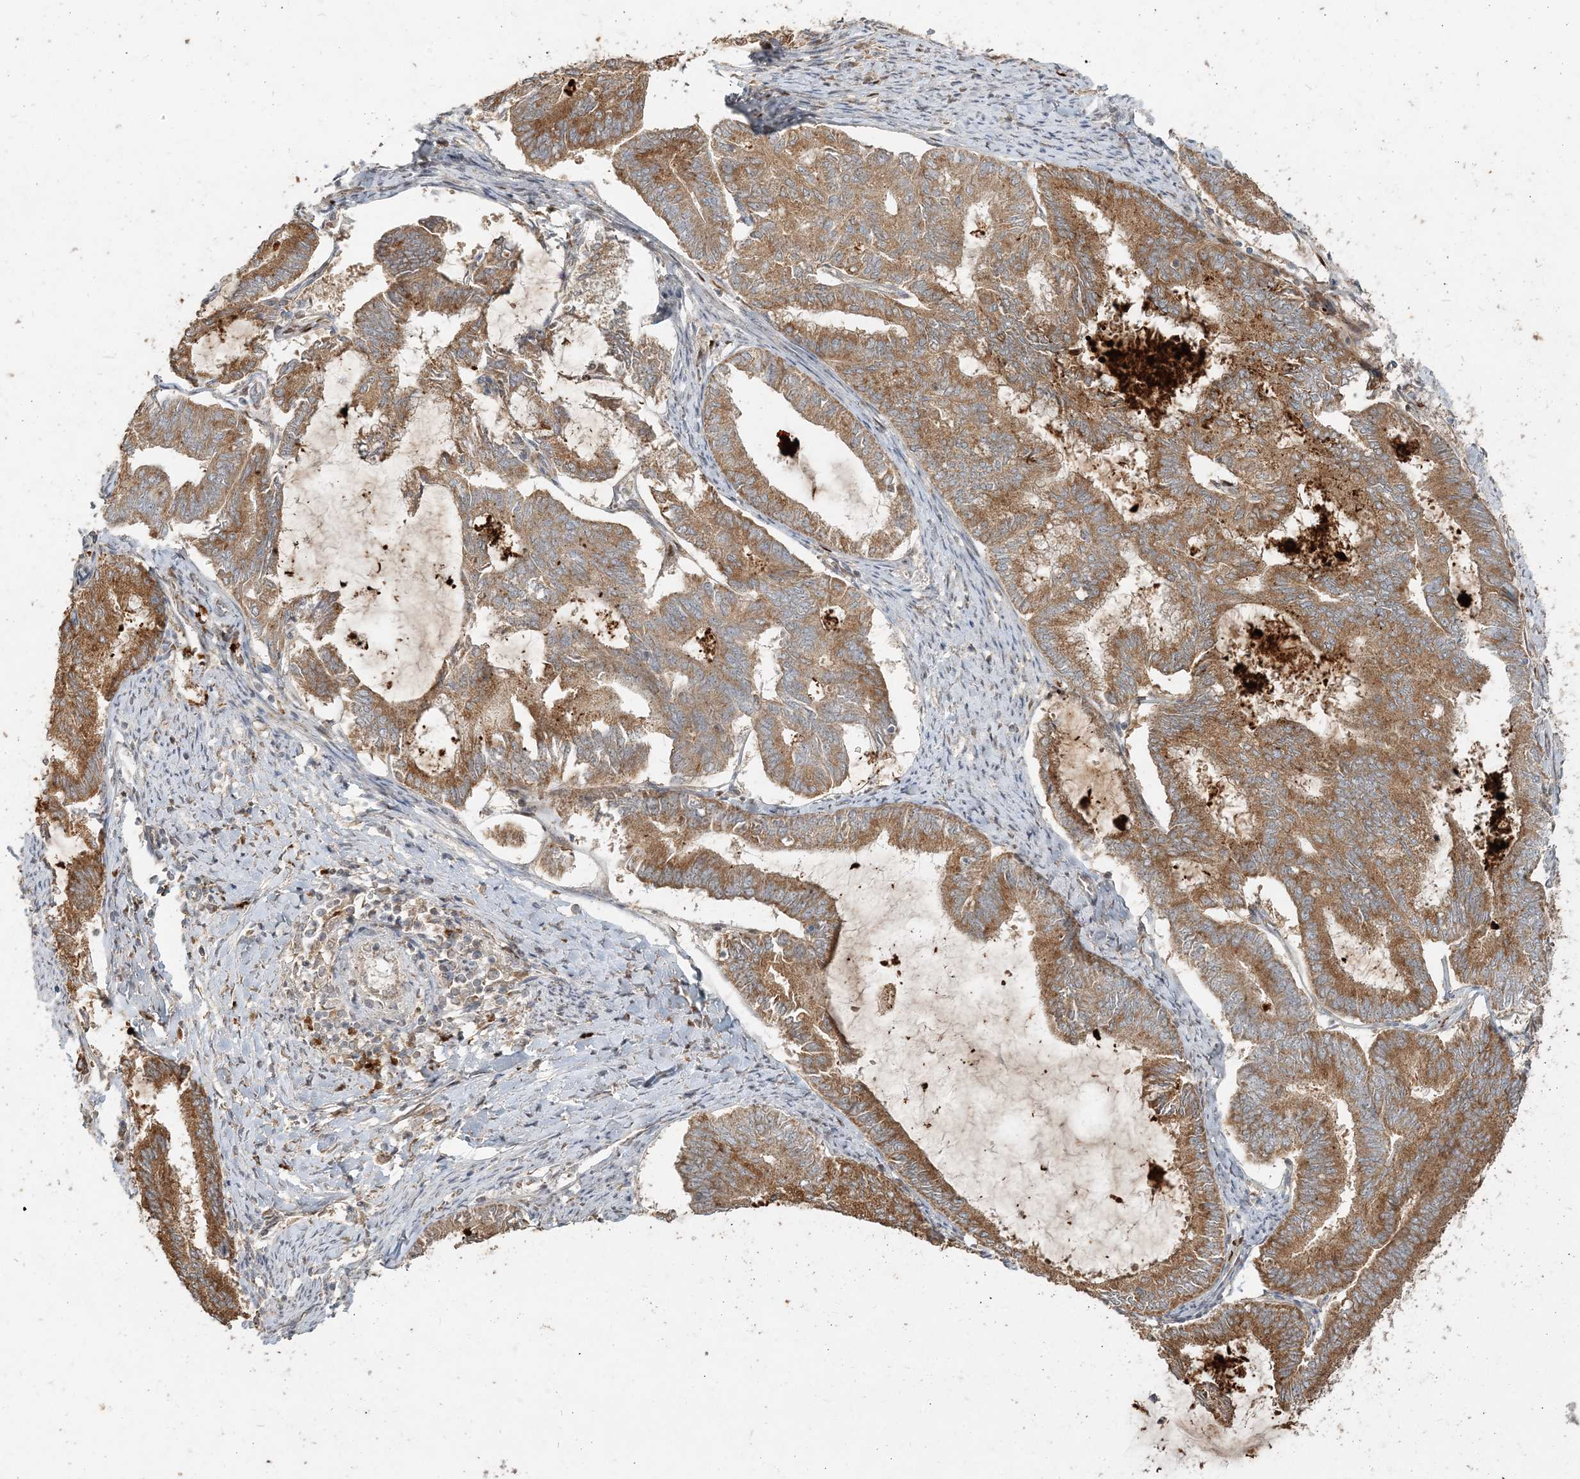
{"staining": {"intensity": "moderate", "quantity": ">75%", "location": "cytoplasmic/membranous"}, "tissue": "endometrial cancer", "cell_type": "Tumor cells", "image_type": "cancer", "snomed": [{"axis": "morphology", "description": "Adenocarcinoma, NOS"}, {"axis": "topography", "description": "Endometrium"}], "caption": "This is an image of immunohistochemistry (IHC) staining of endometrial cancer, which shows moderate expression in the cytoplasmic/membranous of tumor cells.", "gene": "RAB14", "patient": {"sex": "female", "age": 86}}